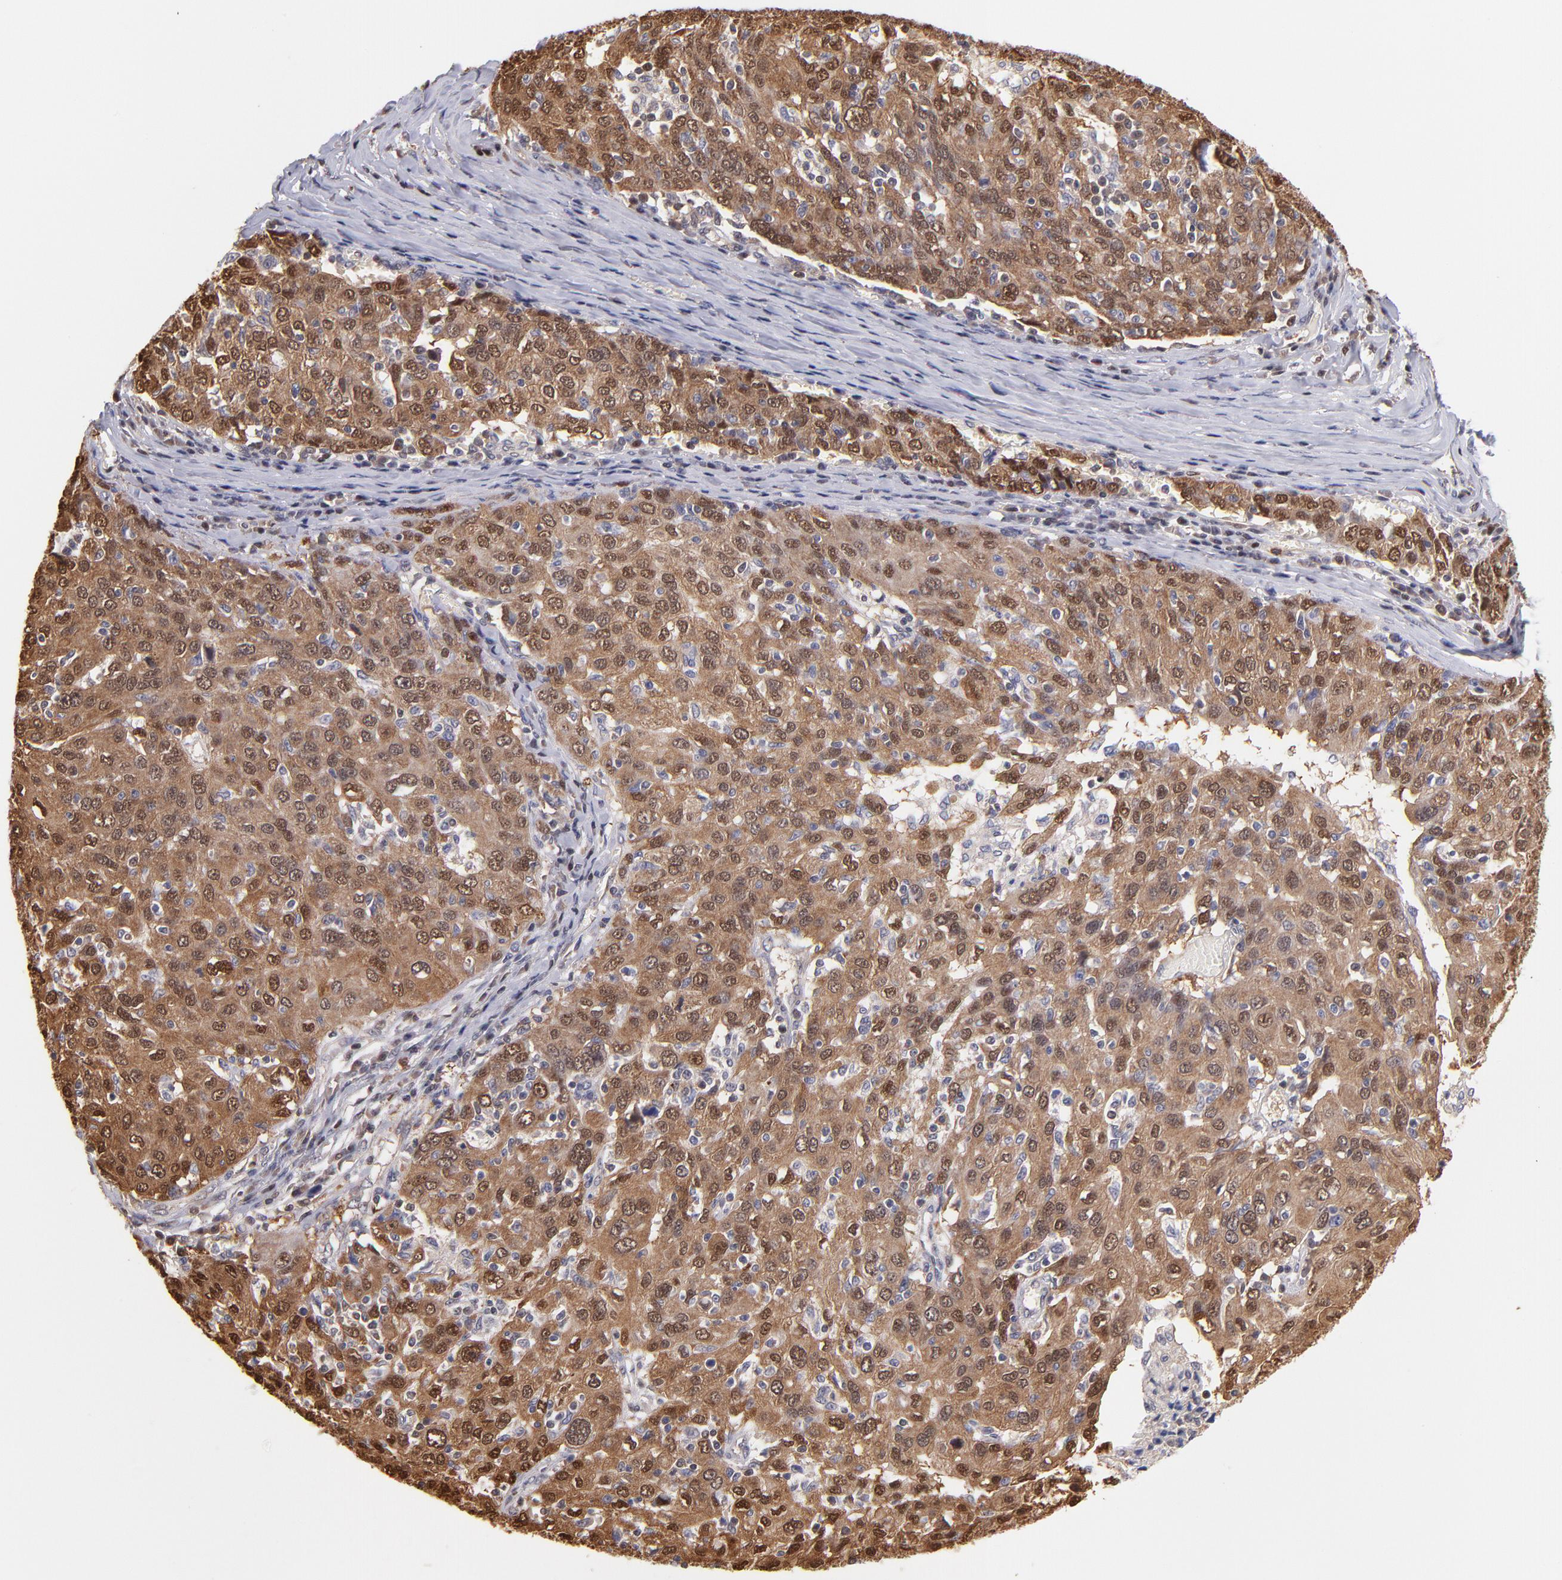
{"staining": {"intensity": "strong", "quantity": ">75%", "location": "cytoplasmic/membranous,nuclear"}, "tissue": "ovarian cancer", "cell_type": "Tumor cells", "image_type": "cancer", "snomed": [{"axis": "morphology", "description": "Carcinoma, endometroid"}, {"axis": "topography", "description": "Ovary"}], "caption": "IHC (DAB (3,3'-diaminobenzidine)) staining of human ovarian cancer demonstrates strong cytoplasmic/membranous and nuclear protein positivity in approximately >75% of tumor cells.", "gene": "YWHAB", "patient": {"sex": "female", "age": 50}}